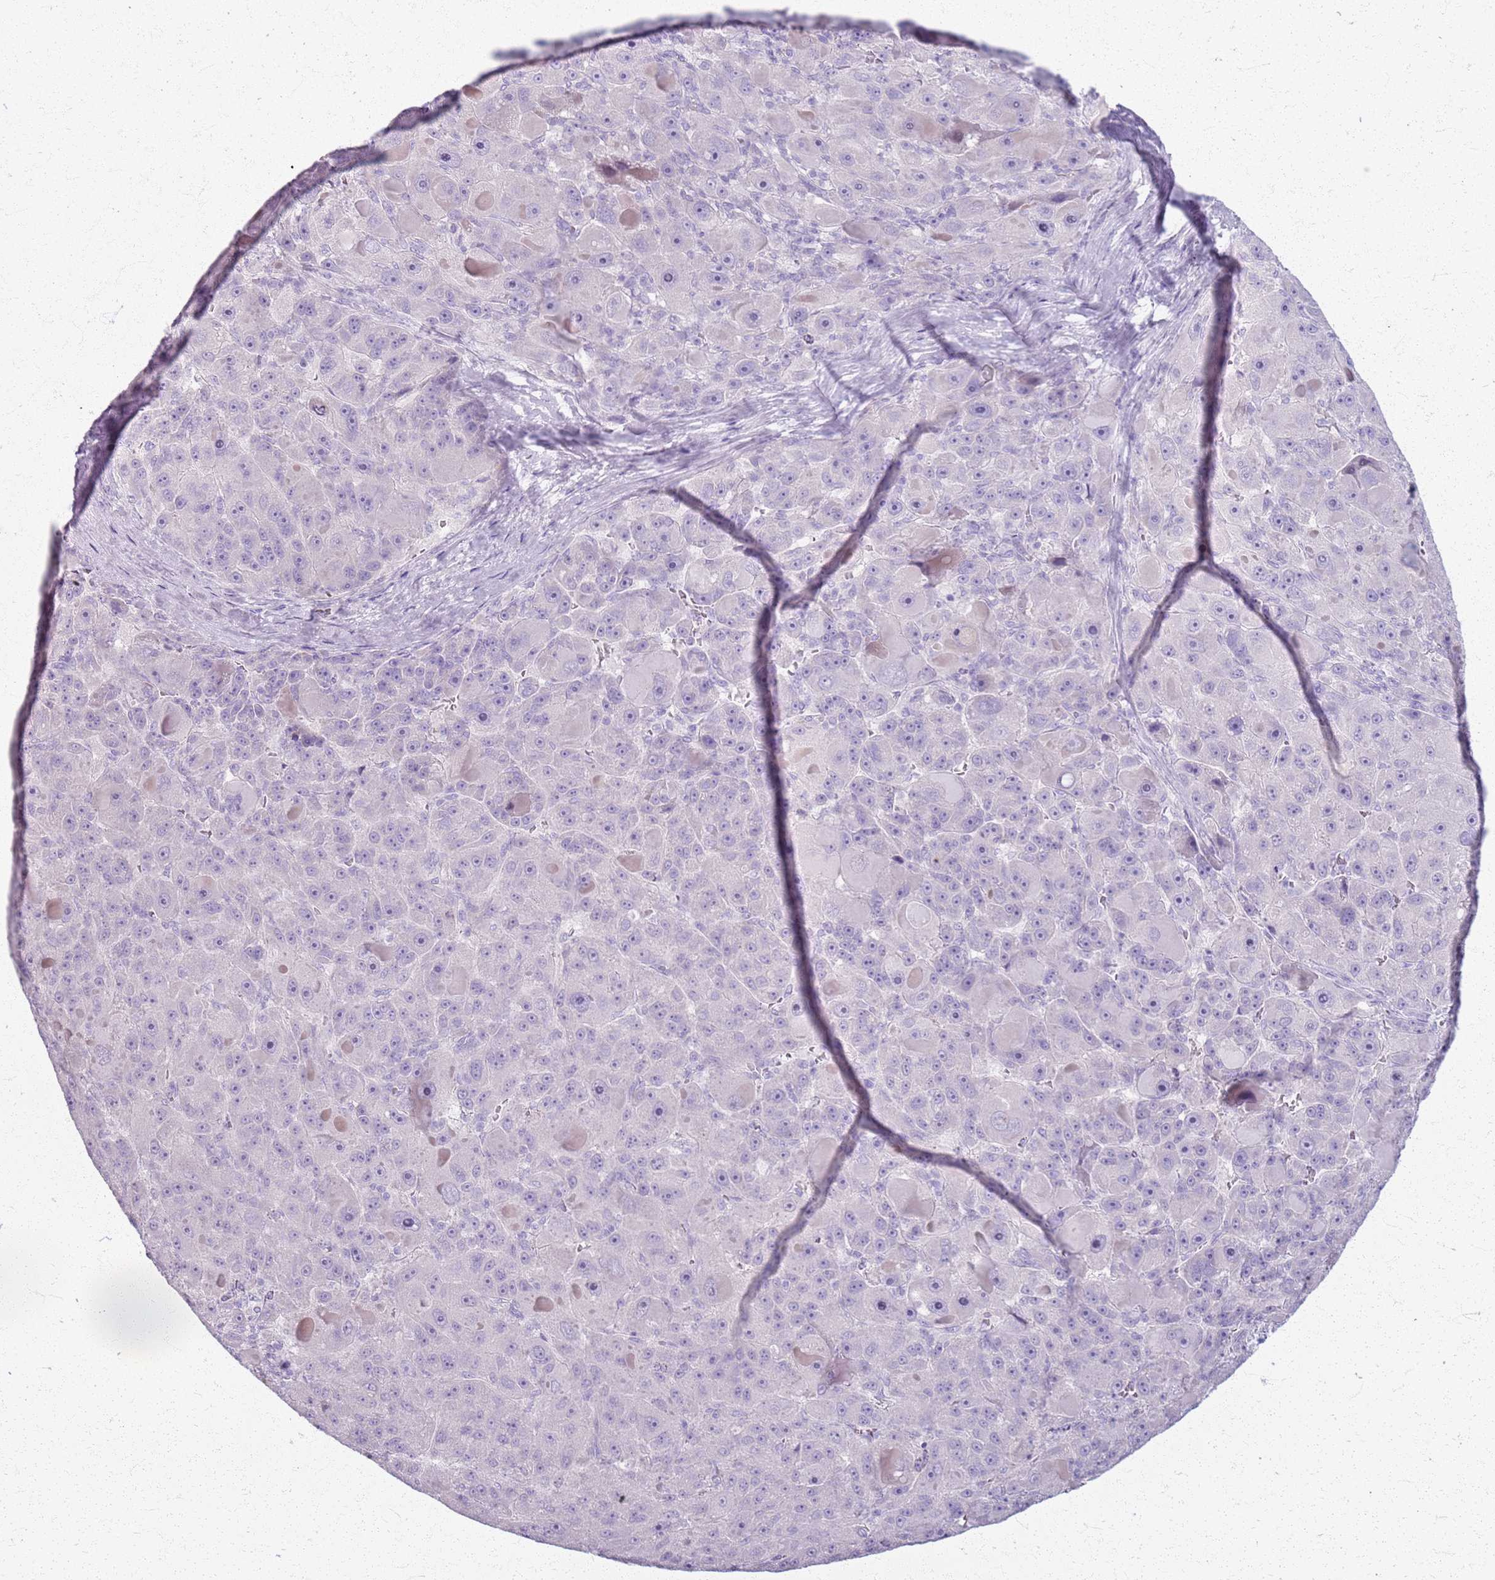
{"staining": {"intensity": "negative", "quantity": "none", "location": "none"}, "tissue": "liver cancer", "cell_type": "Tumor cells", "image_type": "cancer", "snomed": [{"axis": "morphology", "description": "Carcinoma, Hepatocellular, NOS"}, {"axis": "topography", "description": "Liver"}], "caption": "This is a image of immunohistochemistry staining of hepatocellular carcinoma (liver), which shows no positivity in tumor cells.", "gene": "CSRP3", "patient": {"sex": "male", "age": 76}}